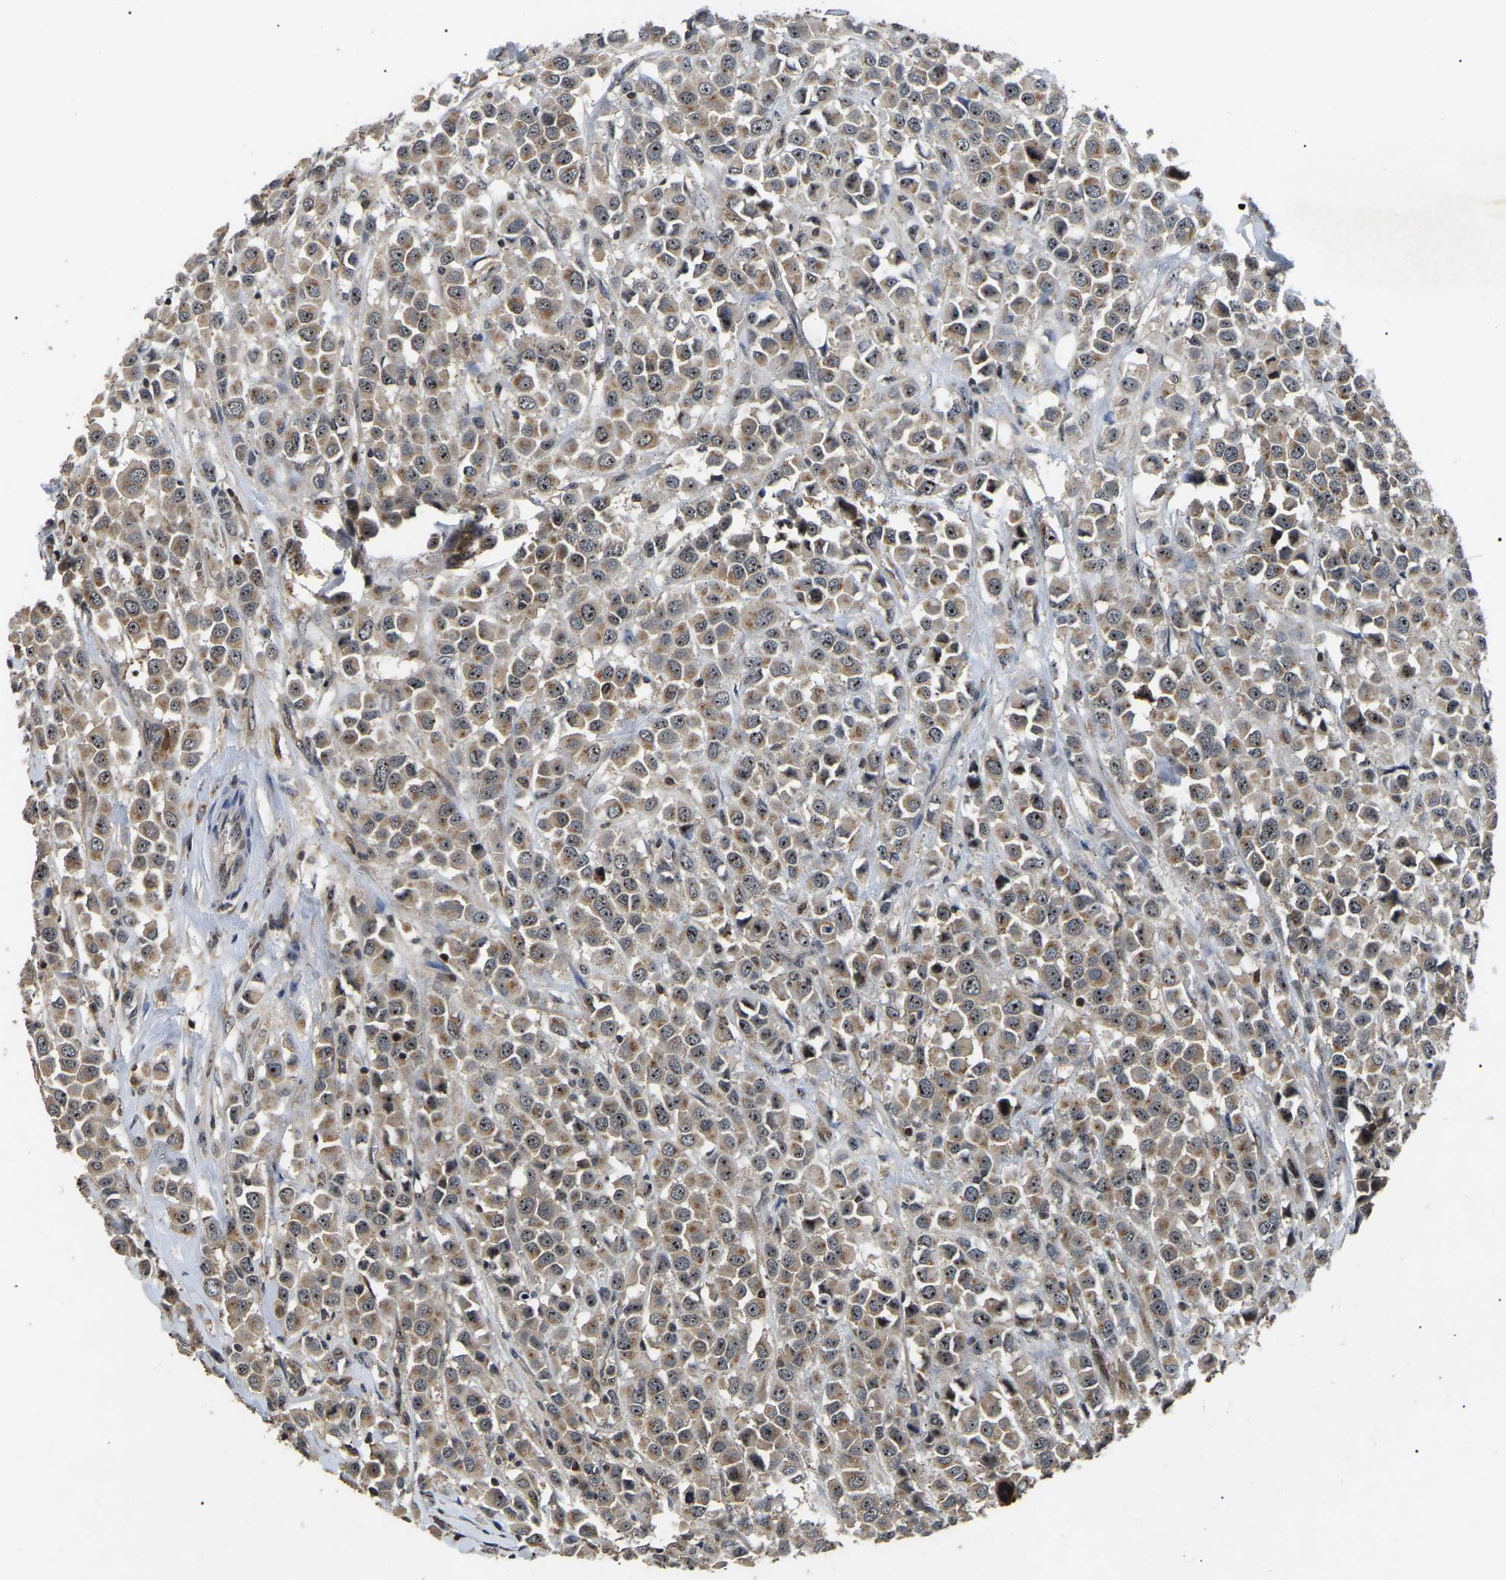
{"staining": {"intensity": "moderate", "quantity": ">75%", "location": "cytoplasmic/membranous,nuclear"}, "tissue": "breast cancer", "cell_type": "Tumor cells", "image_type": "cancer", "snomed": [{"axis": "morphology", "description": "Duct carcinoma"}, {"axis": "topography", "description": "Breast"}], "caption": "High-magnification brightfield microscopy of breast cancer (intraductal carcinoma) stained with DAB (3,3'-diaminobenzidine) (brown) and counterstained with hematoxylin (blue). tumor cells exhibit moderate cytoplasmic/membranous and nuclear positivity is seen in about>75% of cells.", "gene": "RBM28", "patient": {"sex": "female", "age": 61}}